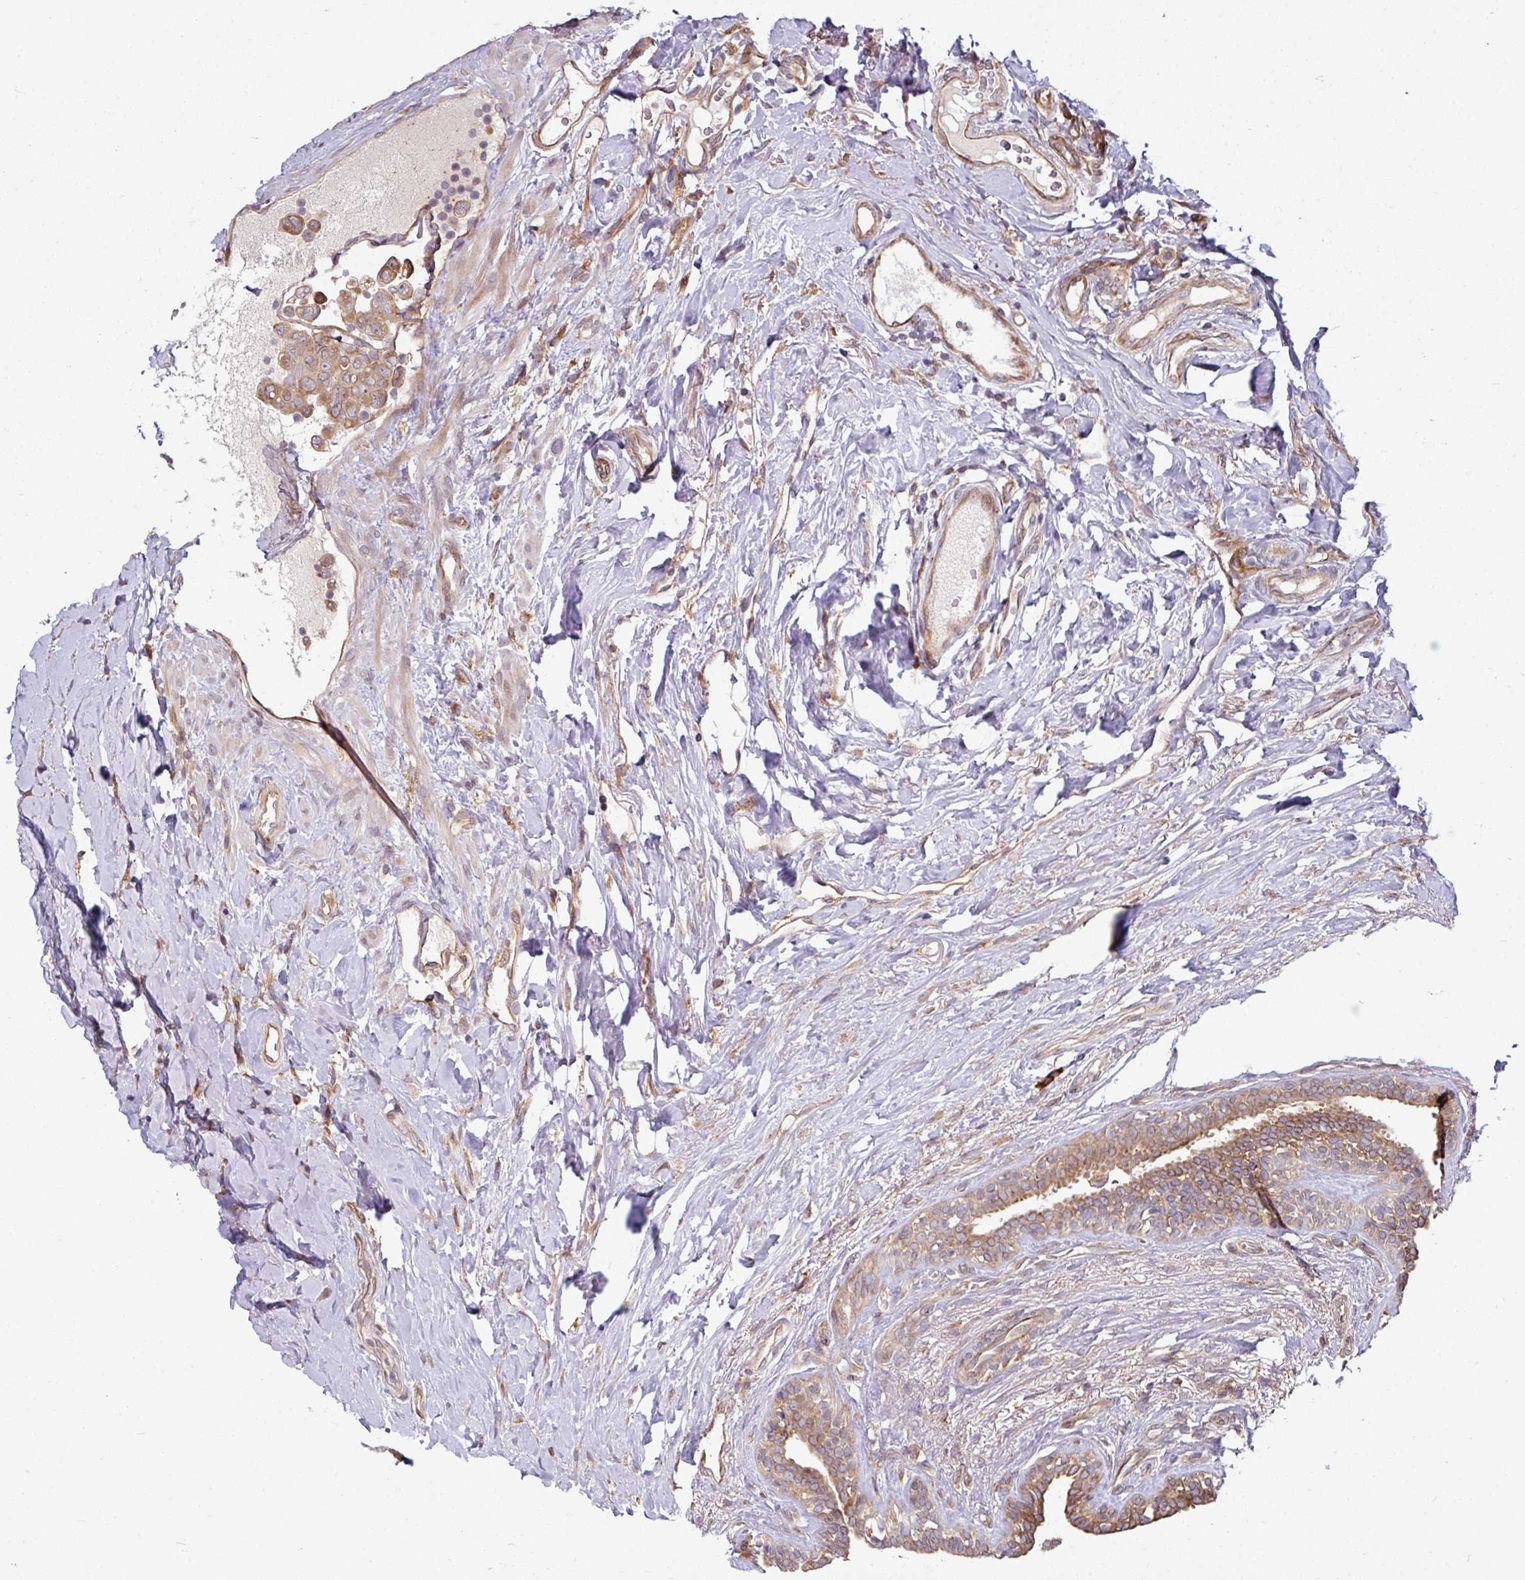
{"staining": {"intensity": "moderate", "quantity": ">75%", "location": "cytoplasmic/membranous"}, "tissue": "breast cancer", "cell_type": "Tumor cells", "image_type": "cancer", "snomed": [{"axis": "morphology", "description": "Duct carcinoma"}, {"axis": "topography", "description": "Breast"}], "caption": "An immunohistochemistry (IHC) histopathology image of tumor tissue is shown. Protein staining in brown labels moderate cytoplasmic/membranous positivity in breast cancer within tumor cells. The staining is performed using DAB (3,3'-diaminobenzidine) brown chromogen to label protein expression. The nuclei are counter-stained blue using hematoxylin.", "gene": "RAB5A", "patient": {"sex": "female", "age": 40}}